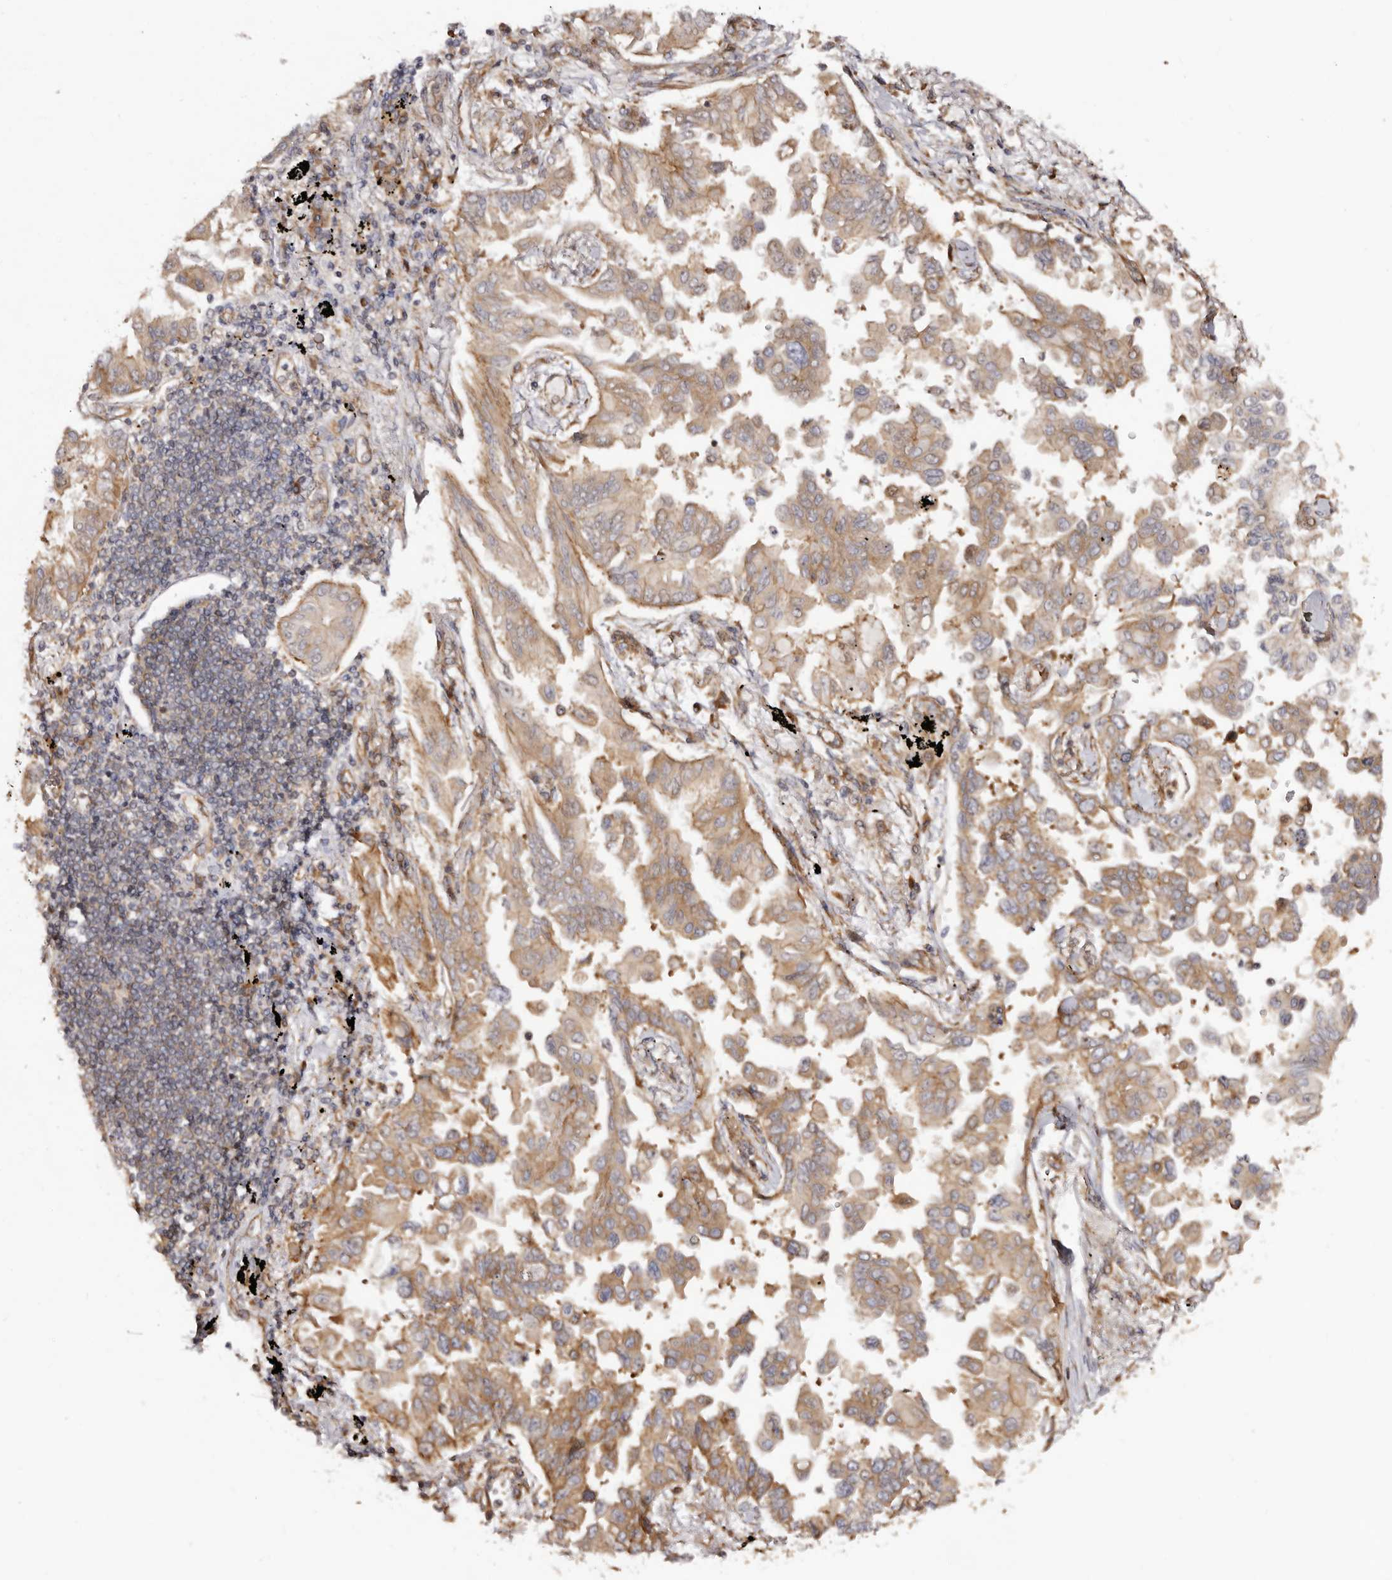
{"staining": {"intensity": "moderate", "quantity": ">75%", "location": "cytoplasmic/membranous"}, "tissue": "lung cancer", "cell_type": "Tumor cells", "image_type": "cancer", "snomed": [{"axis": "morphology", "description": "Adenocarcinoma, NOS"}, {"axis": "topography", "description": "Lung"}], "caption": "This photomicrograph reveals immunohistochemistry (IHC) staining of human lung cancer, with medium moderate cytoplasmic/membranous staining in approximately >75% of tumor cells.", "gene": "RPS6", "patient": {"sex": "female", "age": 67}}